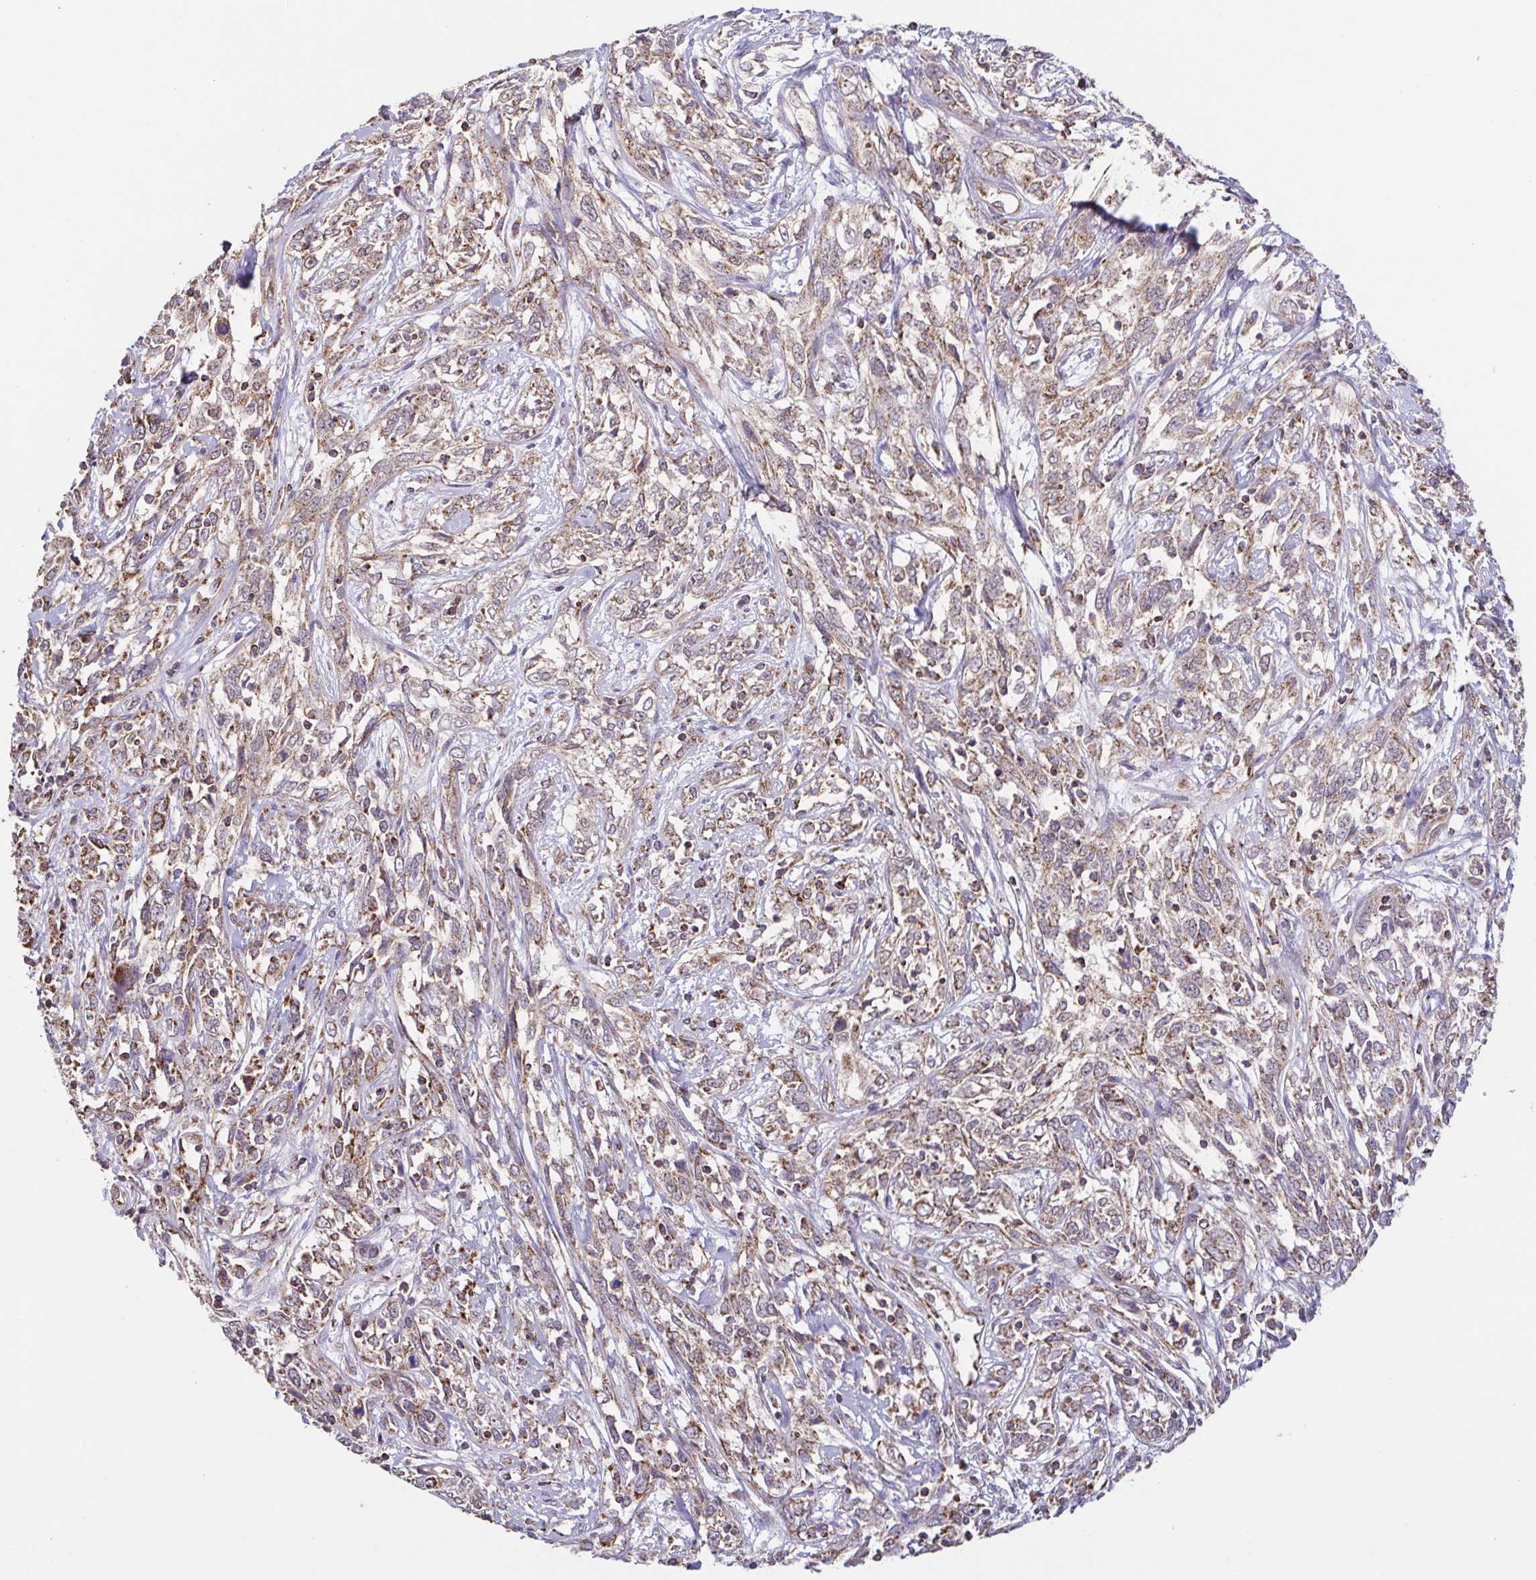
{"staining": {"intensity": "moderate", "quantity": "25%-75%", "location": "cytoplasmic/membranous"}, "tissue": "cervical cancer", "cell_type": "Tumor cells", "image_type": "cancer", "snomed": [{"axis": "morphology", "description": "Adenocarcinoma, NOS"}, {"axis": "topography", "description": "Cervix"}], "caption": "This micrograph exhibits immunohistochemistry (IHC) staining of human cervical cancer, with medium moderate cytoplasmic/membranous positivity in about 25%-75% of tumor cells.", "gene": "DIP2B", "patient": {"sex": "female", "age": 40}}